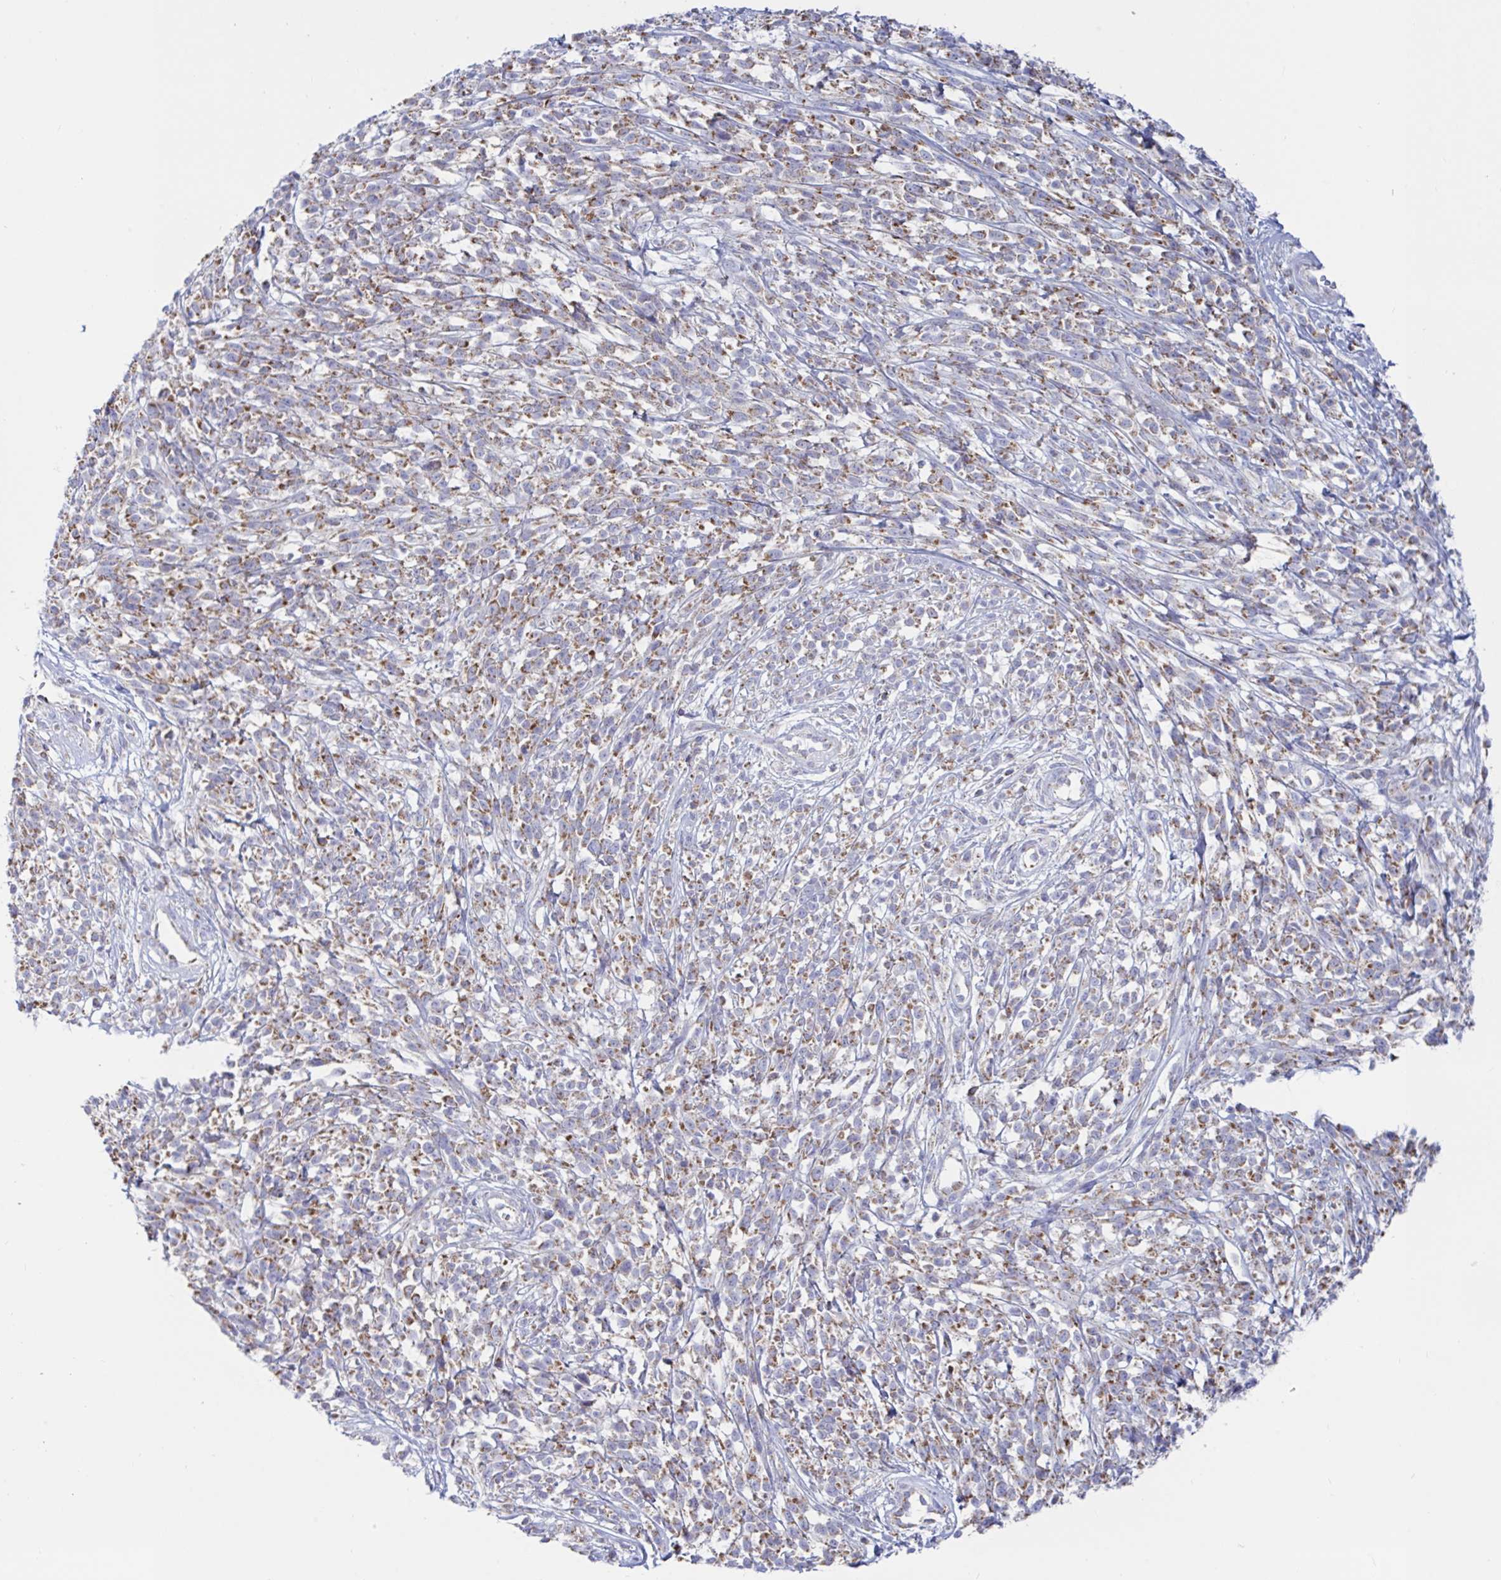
{"staining": {"intensity": "moderate", "quantity": "25%-75%", "location": "cytoplasmic/membranous"}, "tissue": "melanoma", "cell_type": "Tumor cells", "image_type": "cancer", "snomed": [{"axis": "morphology", "description": "Malignant melanoma, NOS"}, {"axis": "topography", "description": "Skin"}, {"axis": "topography", "description": "Skin of trunk"}], "caption": "Immunohistochemistry (DAB (3,3'-diaminobenzidine)) staining of human melanoma shows moderate cytoplasmic/membranous protein expression in approximately 25%-75% of tumor cells.", "gene": "HSPE1", "patient": {"sex": "male", "age": 74}}